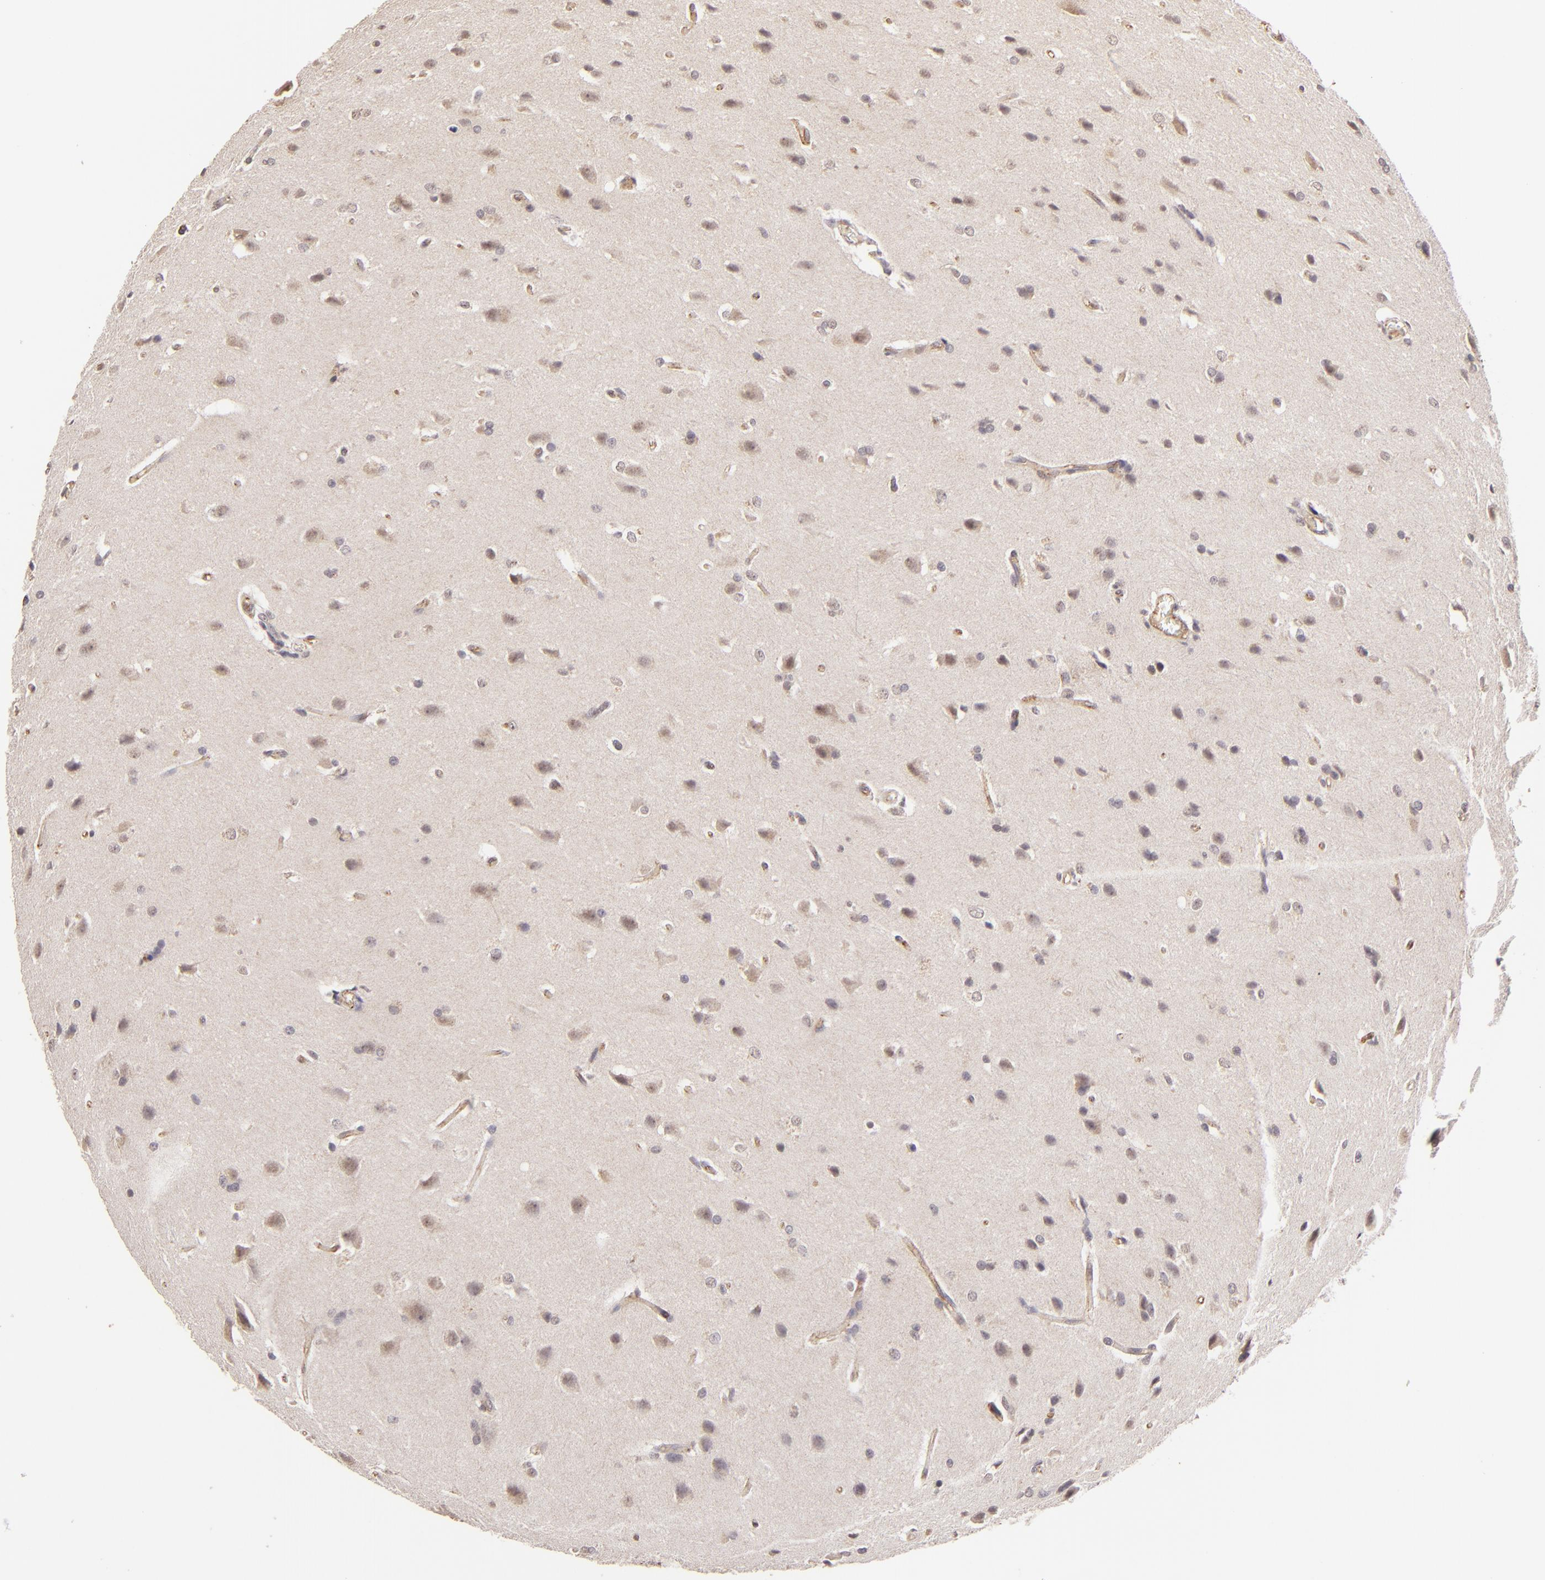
{"staining": {"intensity": "negative", "quantity": "none", "location": "none"}, "tissue": "glioma", "cell_type": "Tumor cells", "image_type": "cancer", "snomed": [{"axis": "morphology", "description": "Glioma, malignant, High grade"}, {"axis": "topography", "description": "Brain"}], "caption": "Protein analysis of high-grade glioma (malignant) shows no significant staining in tumor cells.", "gene": "CLDN1", "patient": {"sex": "male", "age": 68}}